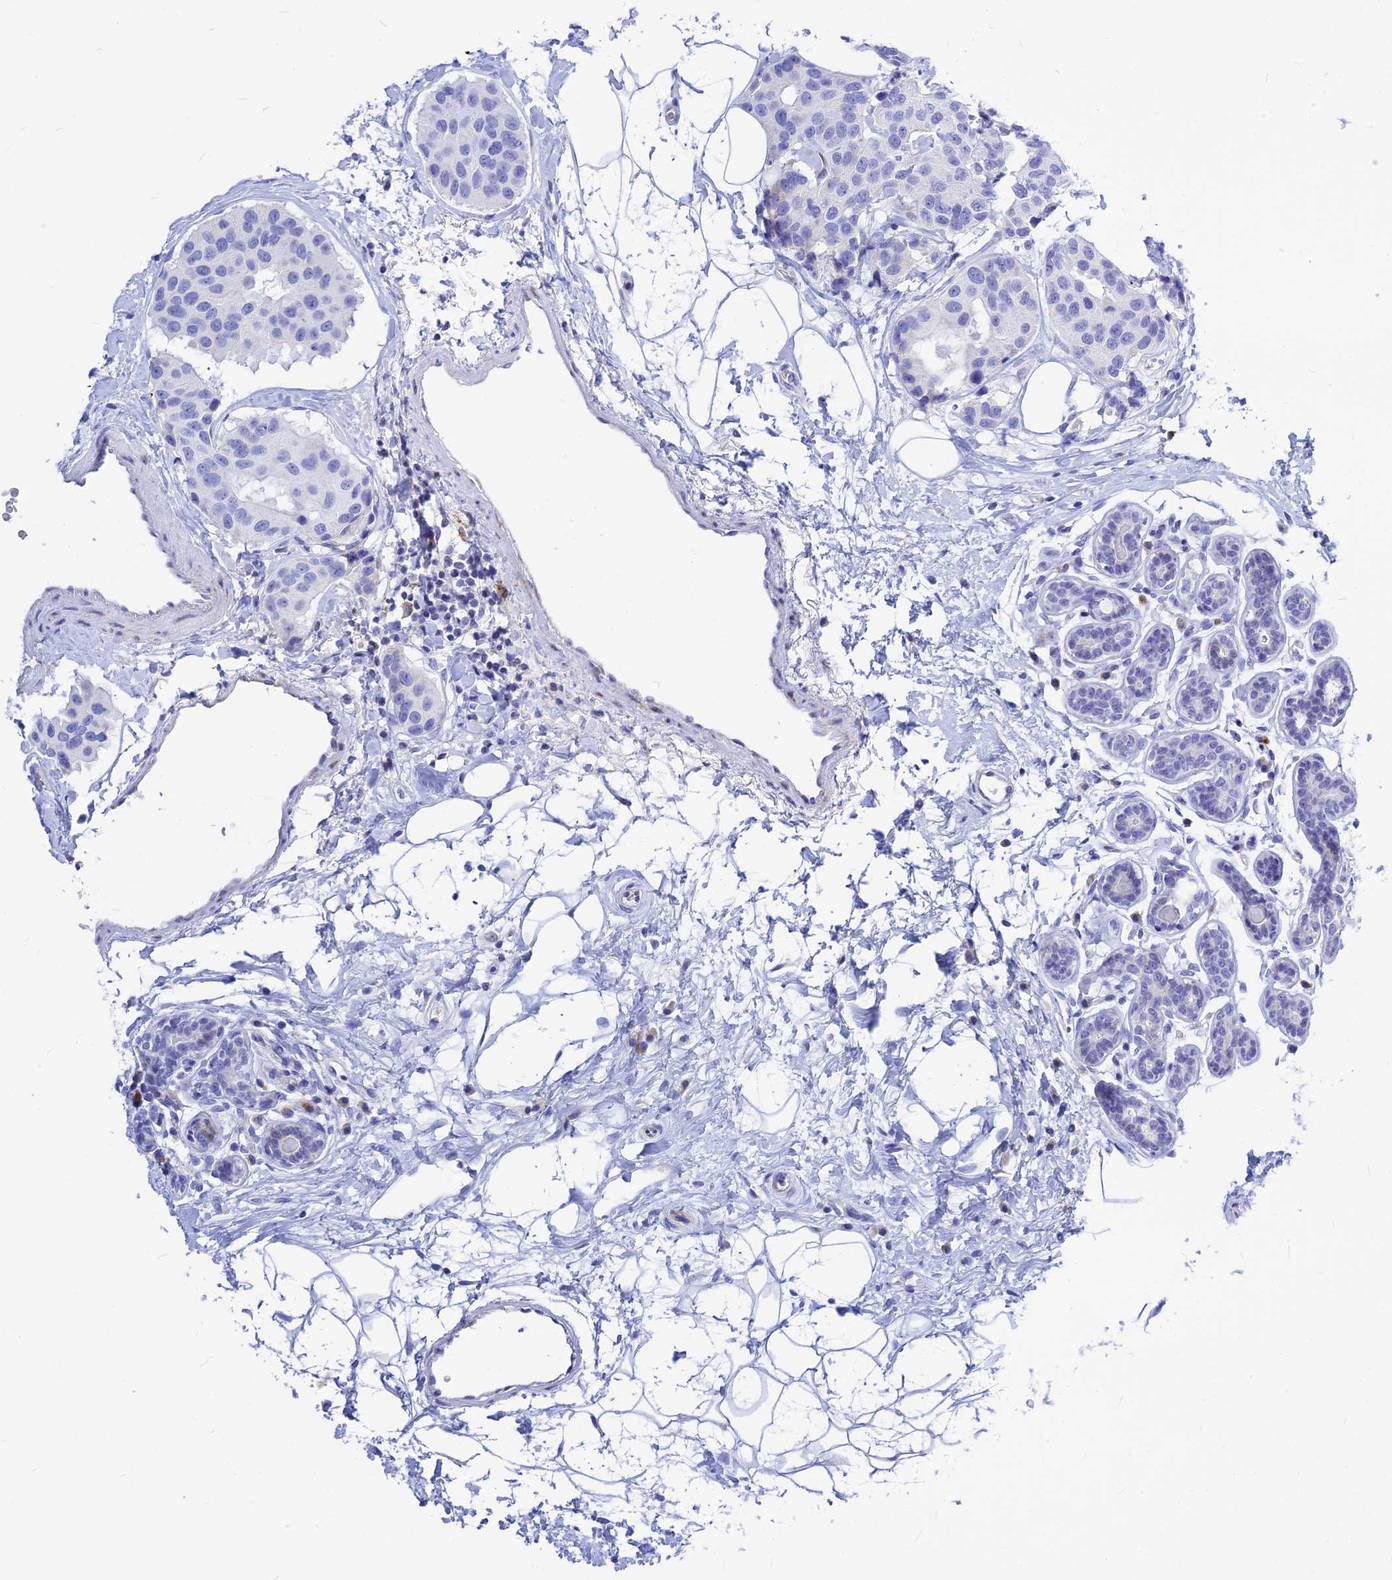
{"staining": {"intensity": "negative", "quantity": "none", "location": "none"}, "tissue": "breast cancer", "cell_type": "Tumor cells", "image_type": "cancer", "snomed": [{"axis": "morphology", "description": "Normal tissue, NOS"}, {"axis": "morphology", "description": "Duct carcinoma"}, {"axis": "topography", "description": "Breast"}], "caption": "Immunohistochemistry (IHC) image of neoplastic tissue: human breast cancer stained with DAB (3,3'-diaminobenzidine) exhibits no significant protein positivity in tumor cells. (Stains: DAB (3,3'-diaminobenzidine) immunohistochemistry with hematoxylin counter stain, Microscopy: brightfield microscopy at high magnification).", "gene": "CNOT6", "patient": {"sex": "female", "age": 39}}